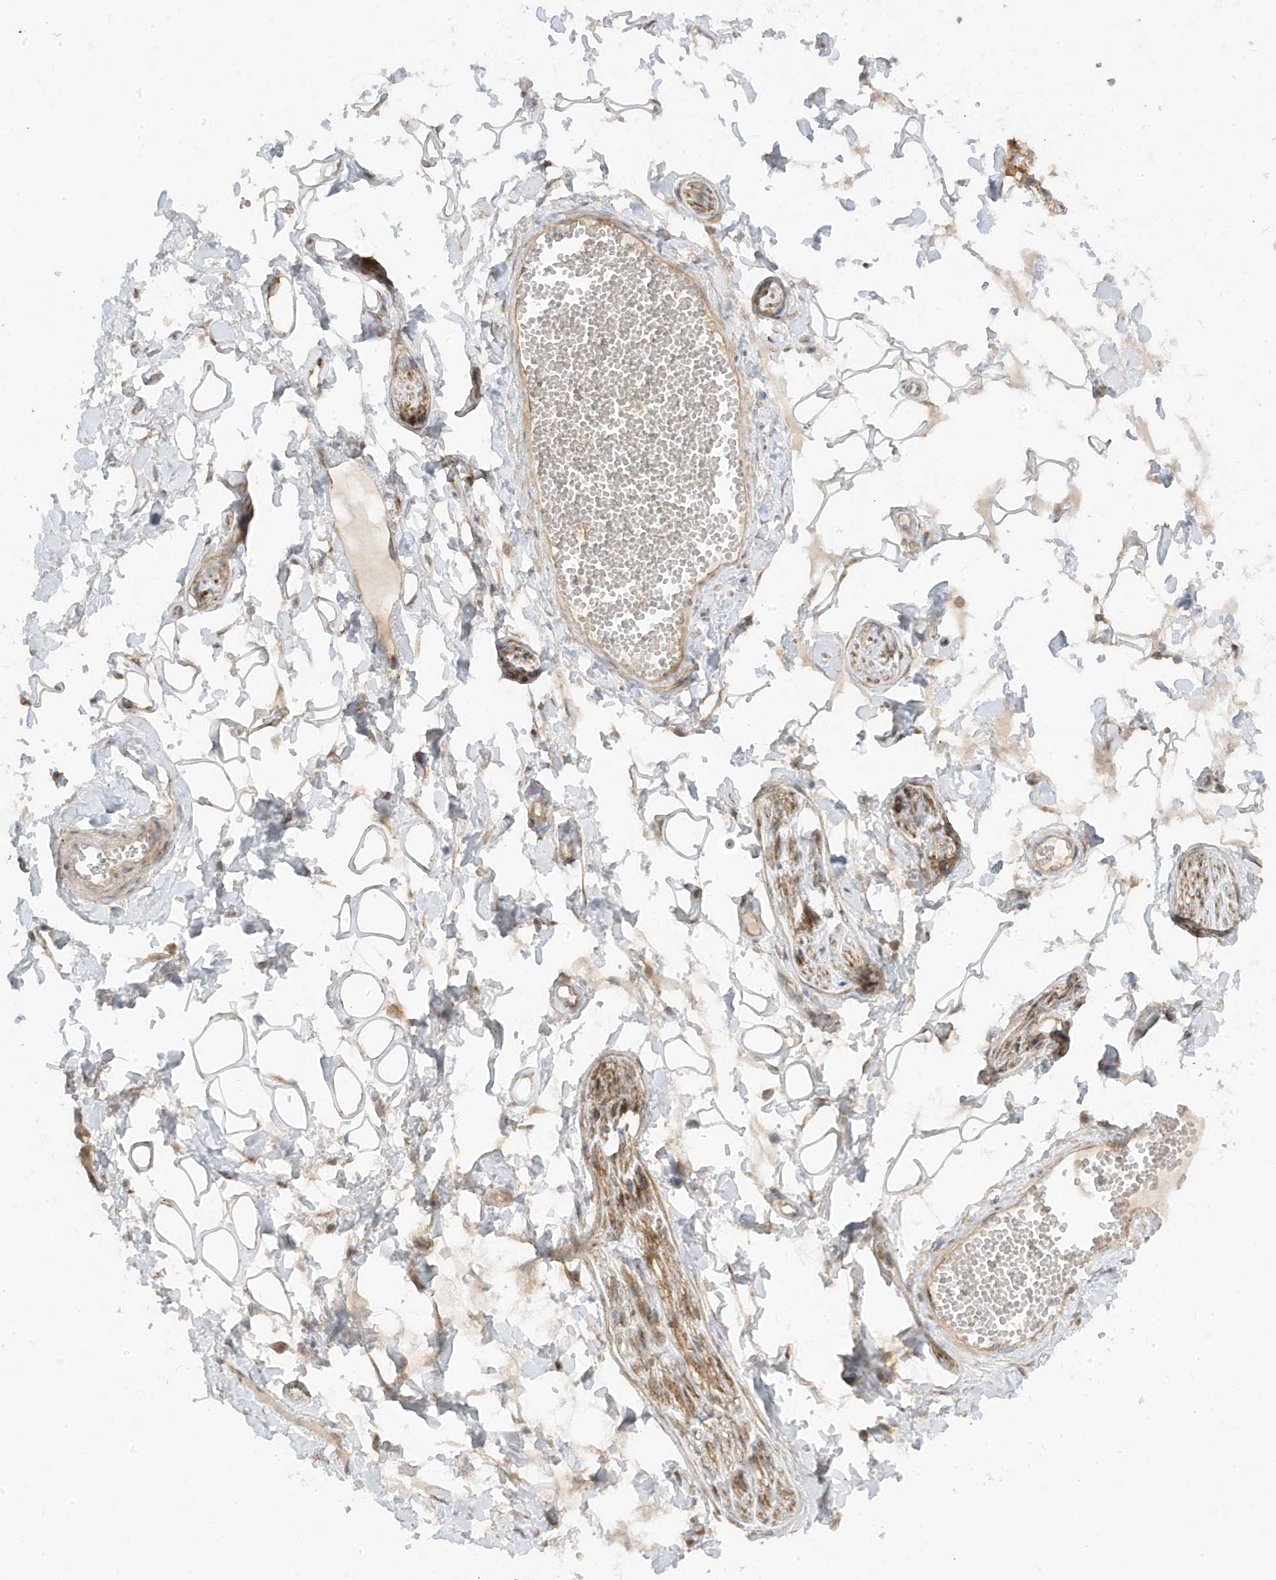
{"staining": {"intensity": "weak", "quantity": "25%-75%", "location": "cytoplasmic/membranous"}, "tissue": "adipose tissue", "cell_type": "Adipocytes", "image_type": "normal", "snomed": [{"axis": "morphology", "description": "Normal tissue, NOS"}, {"axis": "morphology", "description": "Inflammation, NOS"}, {"axis": "topography", "description": "Salivary gland"}, {"axis": "topography", "description": "Peripheral nerve tissue"}], "caption": "Protein analysis of unremarkable adipose tissue reveals weak cytoplasmic/membranous positivity in about 25%-75% of adipocytes.", "gene": "STAM", "patient": {"sex": "female", "age": 75}}